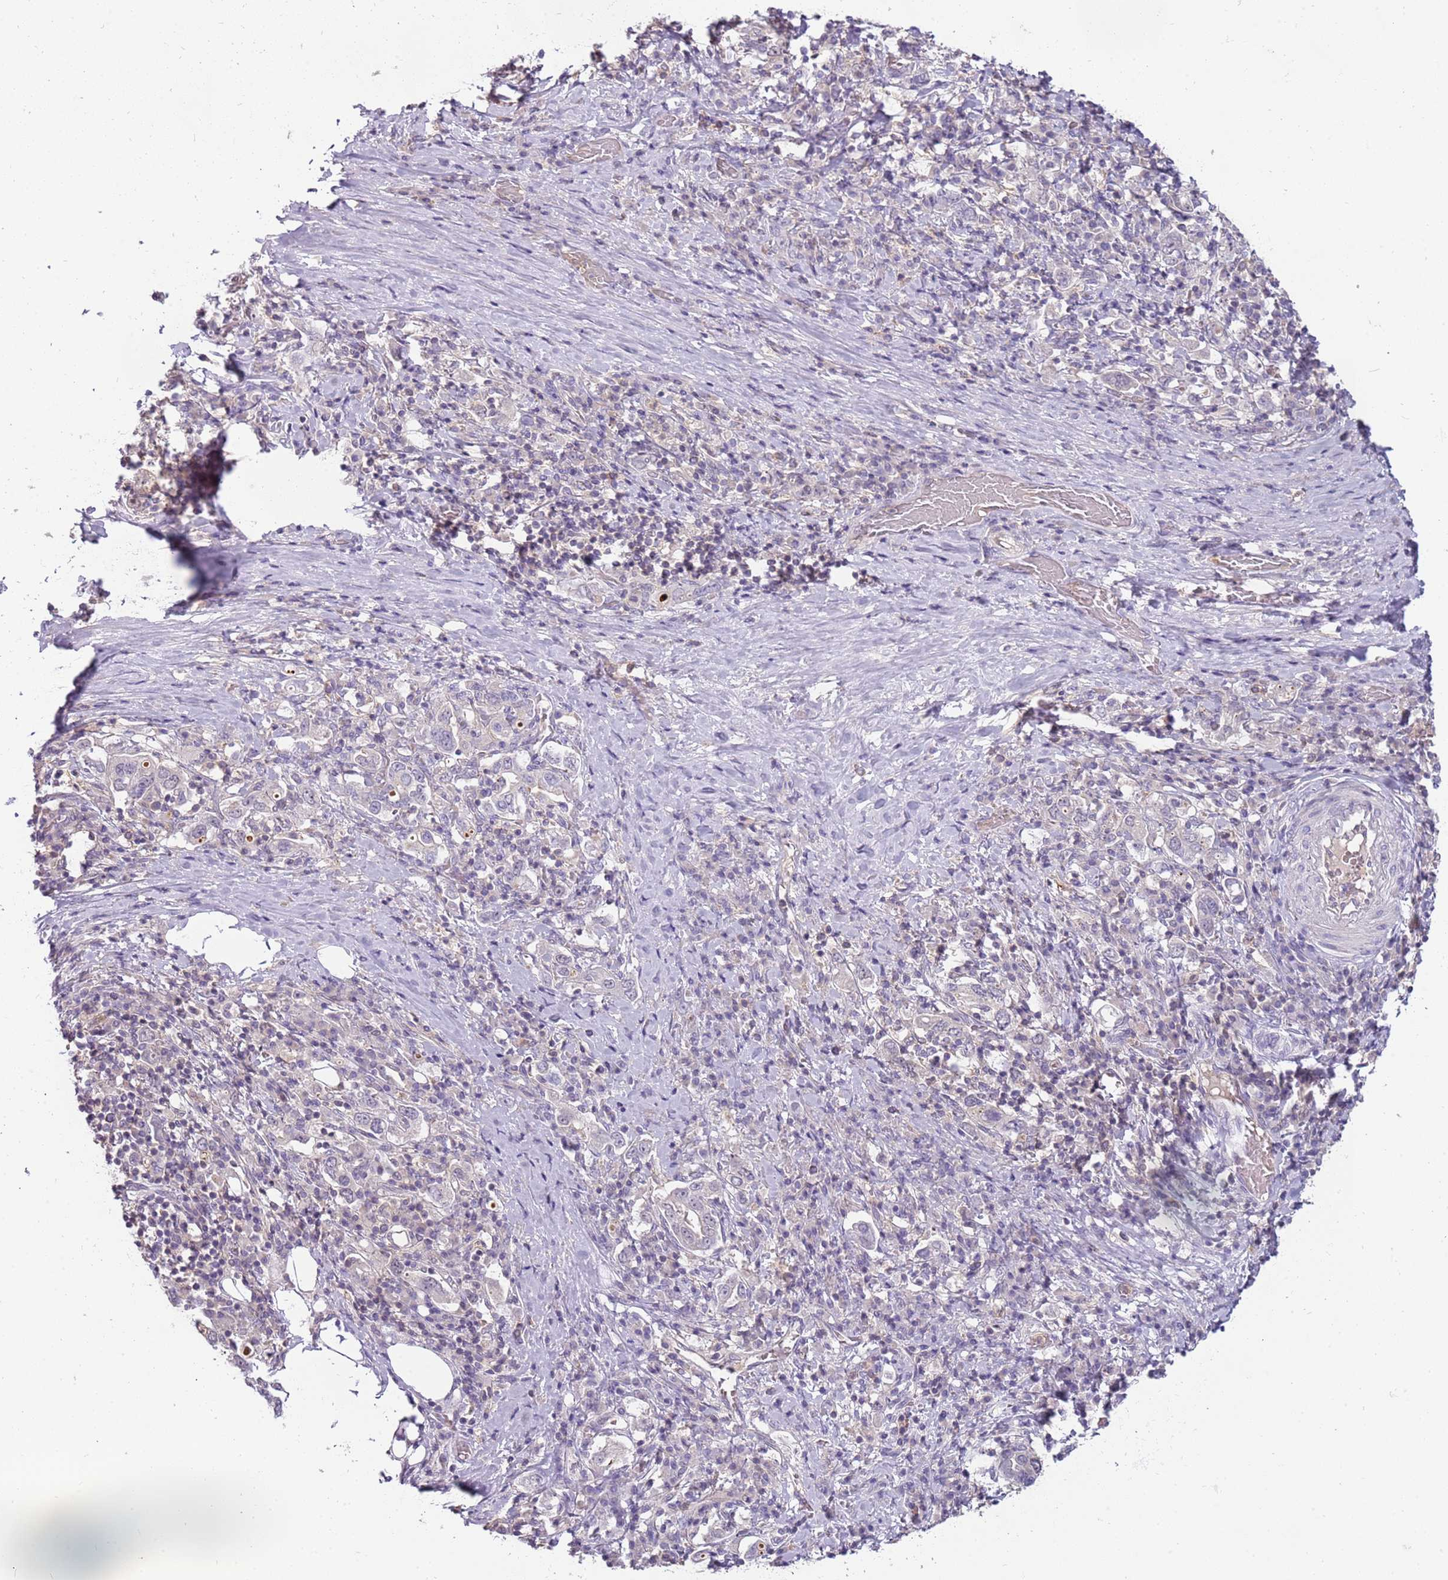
{"staining": {"intensity": "negative", "quantity": "none", "location": "none"}, "tissue": "stomach cancer", "cell_type": "Tumor cells", "image_type": "cancer", "snomed": [{"axis": "morphology", "description": "Adenocarcinoma, NOS"}, {"axis": "topography", "description": "Stomach, upper"}, {"axis": "topography", "description": "Stomach"}], "caption": "A histopathology image of human adenocarcinoma (stomach) is negative for staining in tumor cells.", "gene": "ARHGAP5", "patient": {"sex": "male", "age": 62}}